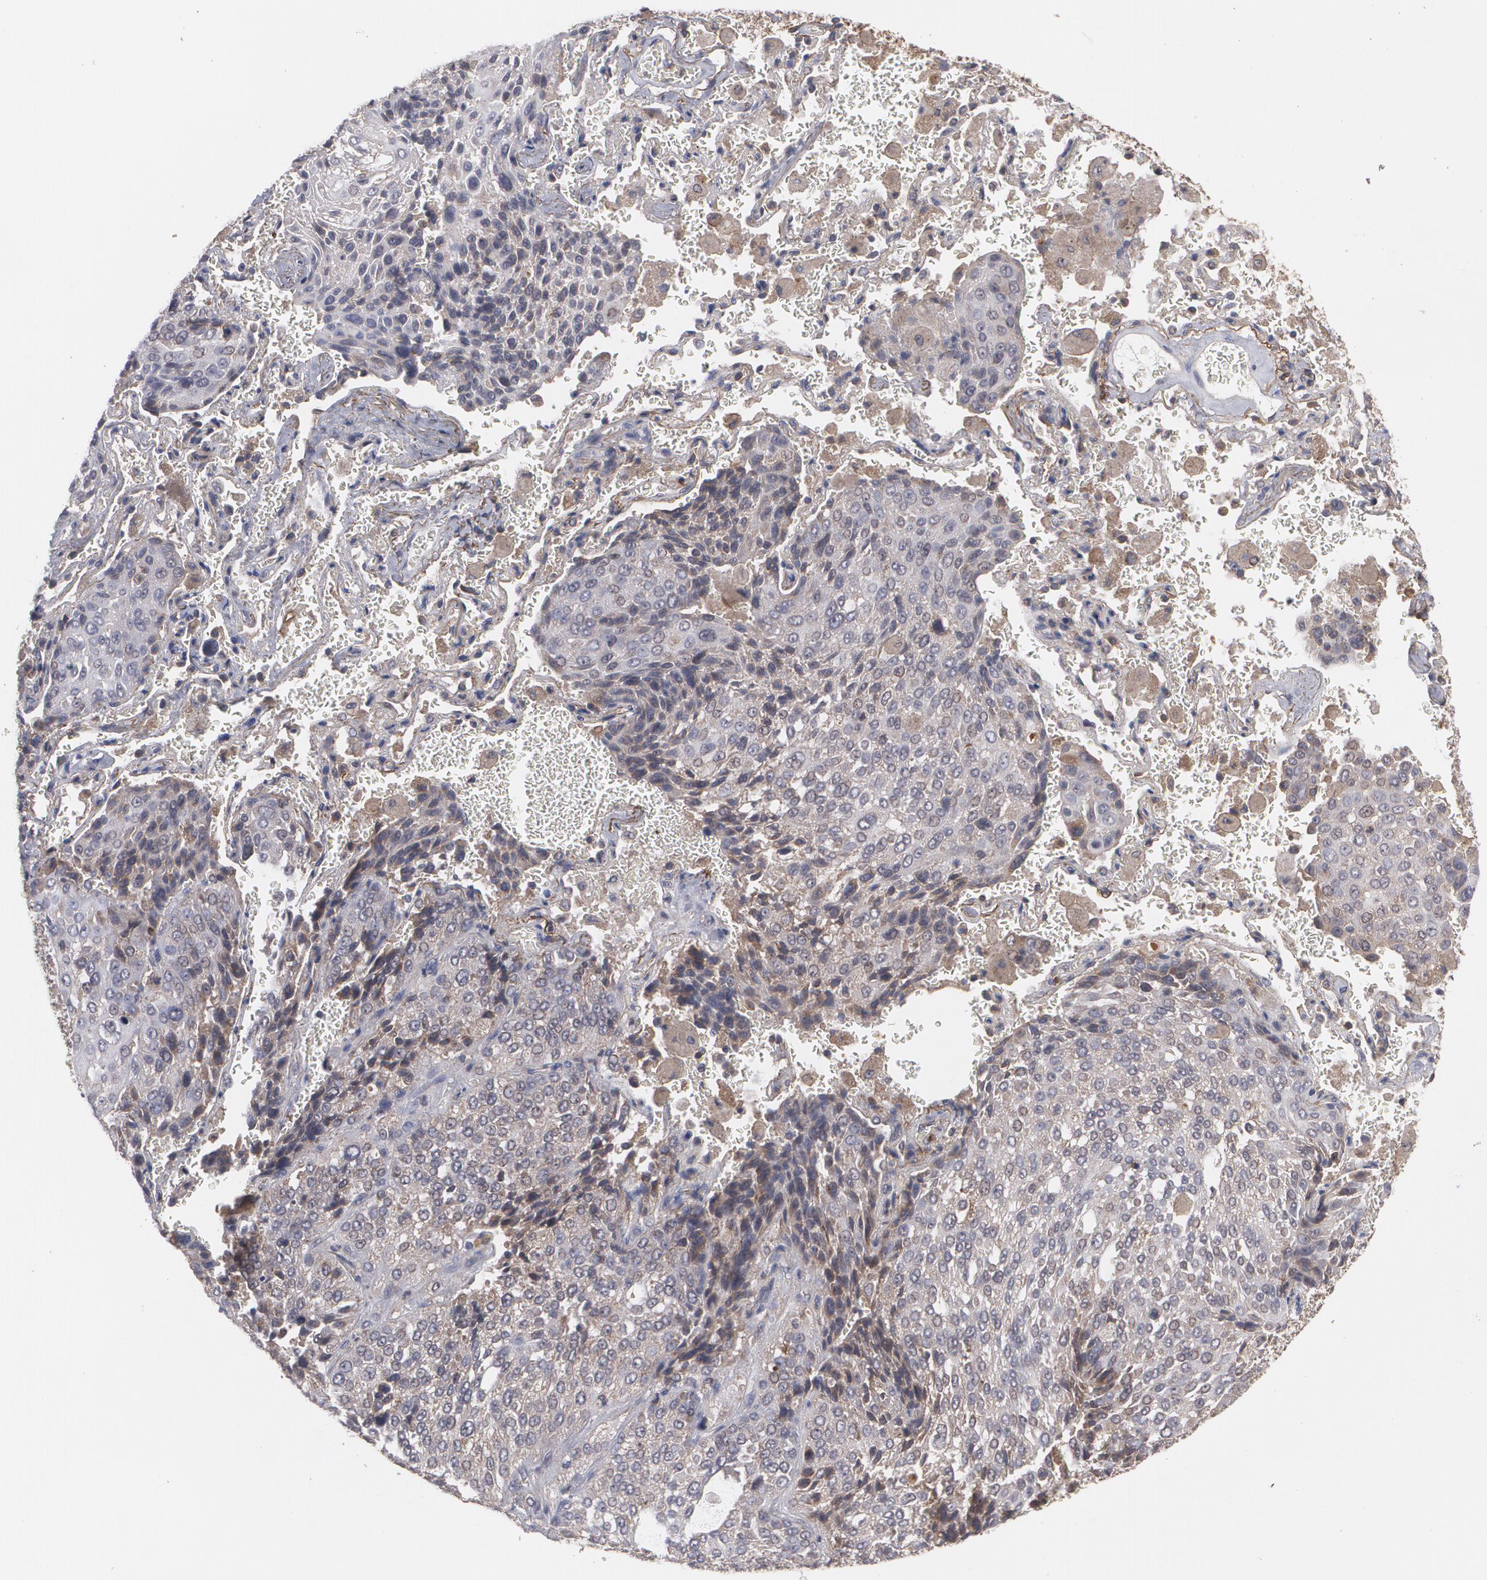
{"staining": {"intensity": "weak", "quantity": ">75%", "location": "cytoplasmic/membranous"}, "tissue": "lung cancer", "cell_type": "Tumor cells", "image_type": "cancer", "snomed": [{"axis": "morphology", "description": "Squamous cell carcinoma, NOS"}, {"axis": "topography", "description": "Lung"}], "caption": "Immunohistochemistry image of human lung cancer stained for a protein (brown), which demonstrates low levels of weak cytoplasmic/membranous staining in about >75% of tumor cells.", "gene": "BMP6", "patient": {"sex": "male", "age": 54}}